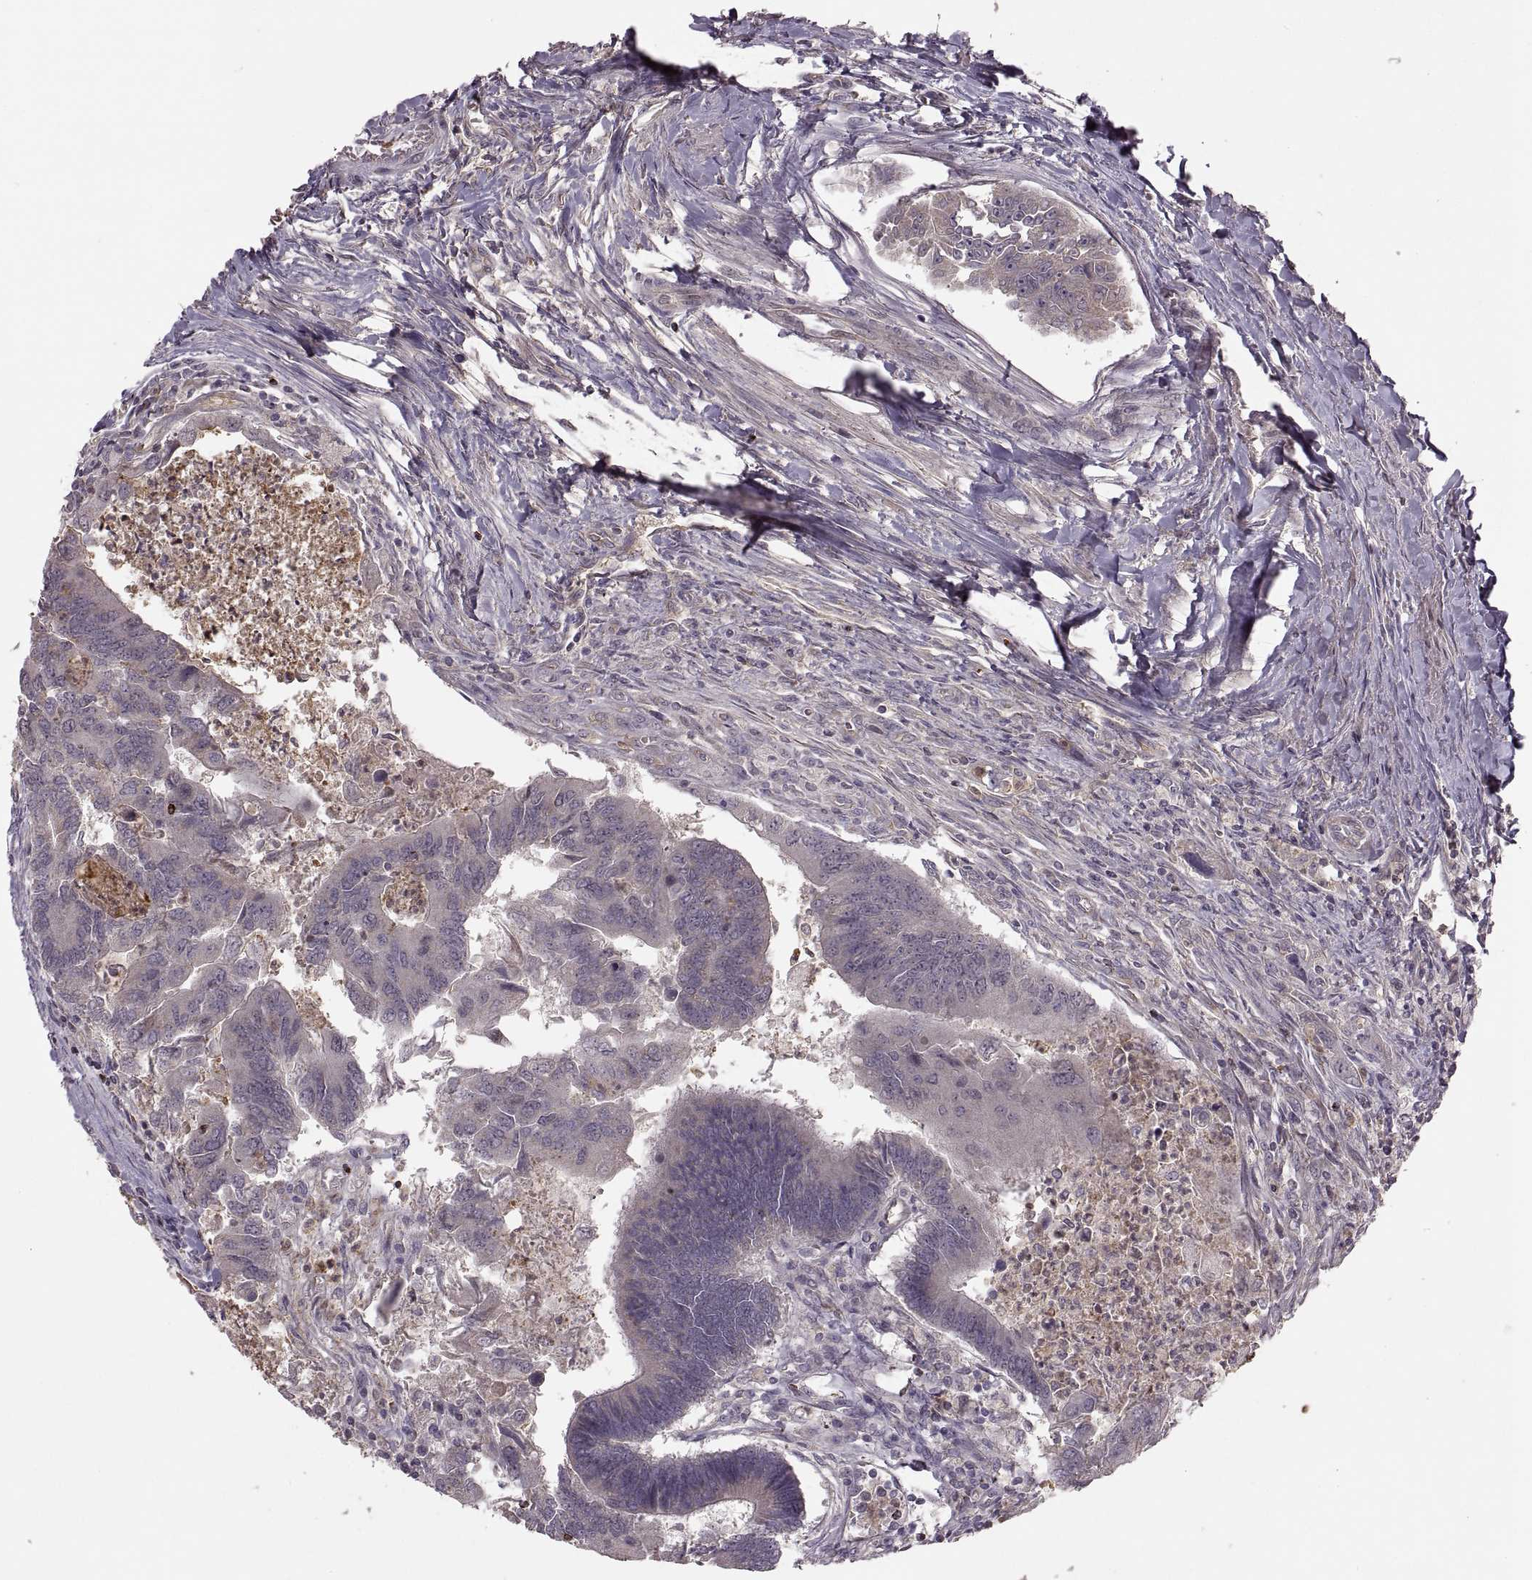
{"staining": {"intensity": "weak", "quantity": "<25%", "location": "cytoplasmic/membranous"}, "tissue": "colorectal cancer", "cell_type": "Tumor cells", "image_type": "cancer", "snomed": [{"axis": "morphology", "description": "Adenocarcinoma, NOS"}, {"axis": "topography", "description": "Colon"}], "caption": "Tumor cells are negative for protein expression in human colorectal cancer.", "gene": "PIERCE1", "patient": {"sex": "female", "age": 67}}